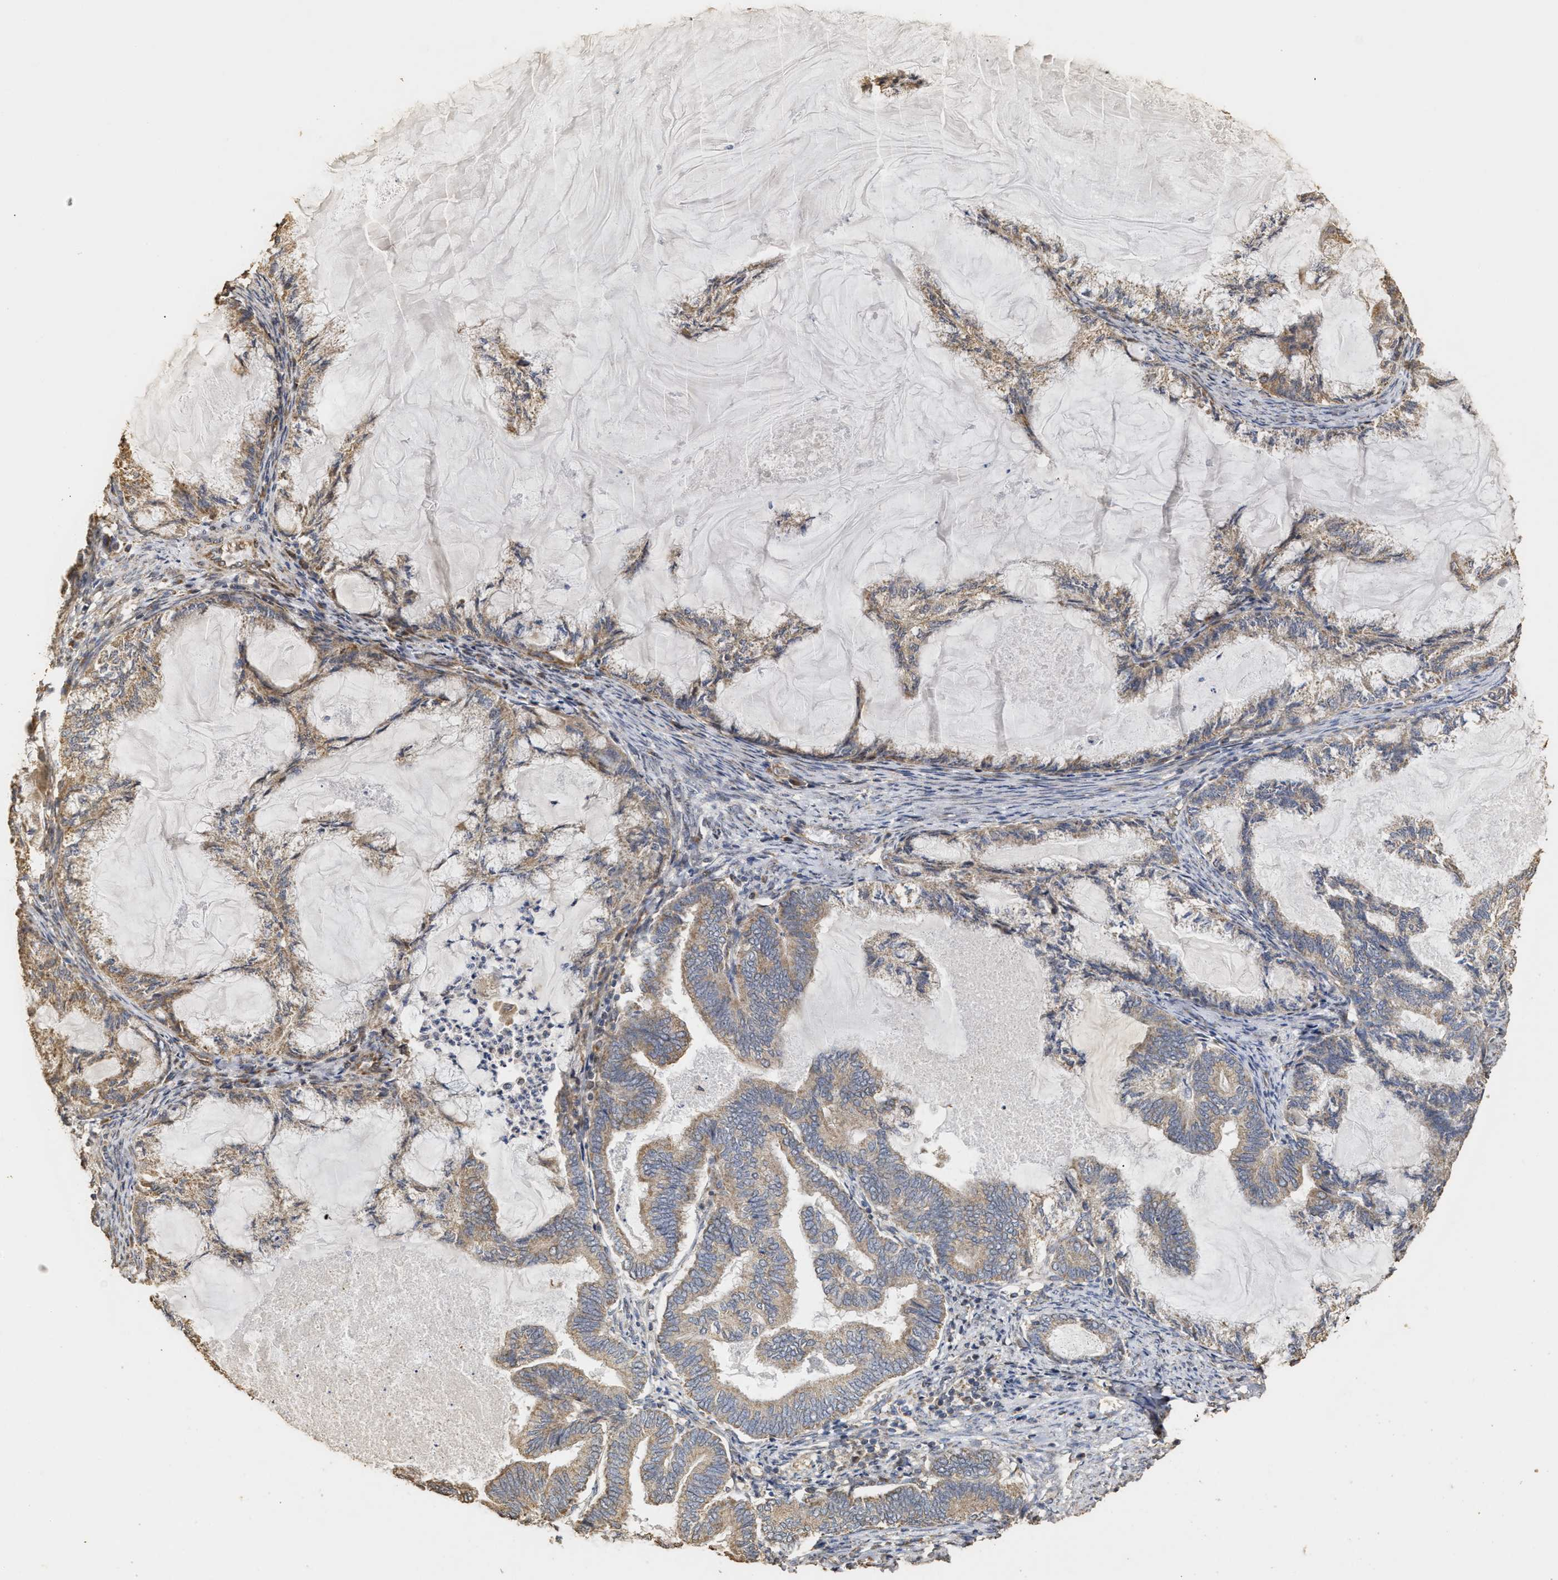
{"staining": {"intensity": "weak", "quantity": ">75%", "location": "cytoplasmic/membranous"}, "tissue": "endometrial cancer", "cell_type": "Tumor cells", "image_type": "cancer", "snomed": [{"axis": "morphology", "description": "Adenocarcinoma, NOS"}, {"axis": "topography", "description": "Endometrium"}], "caption": "This photomicrograph demonstrates IHC staining of human endometrial cancer (adenocarcinoma), with low weak cytoplasmic/membranous expression in approximately >75% of tumor cells.", "gene": "NAV1", "patient": {"sex": "female", "age": 86}}